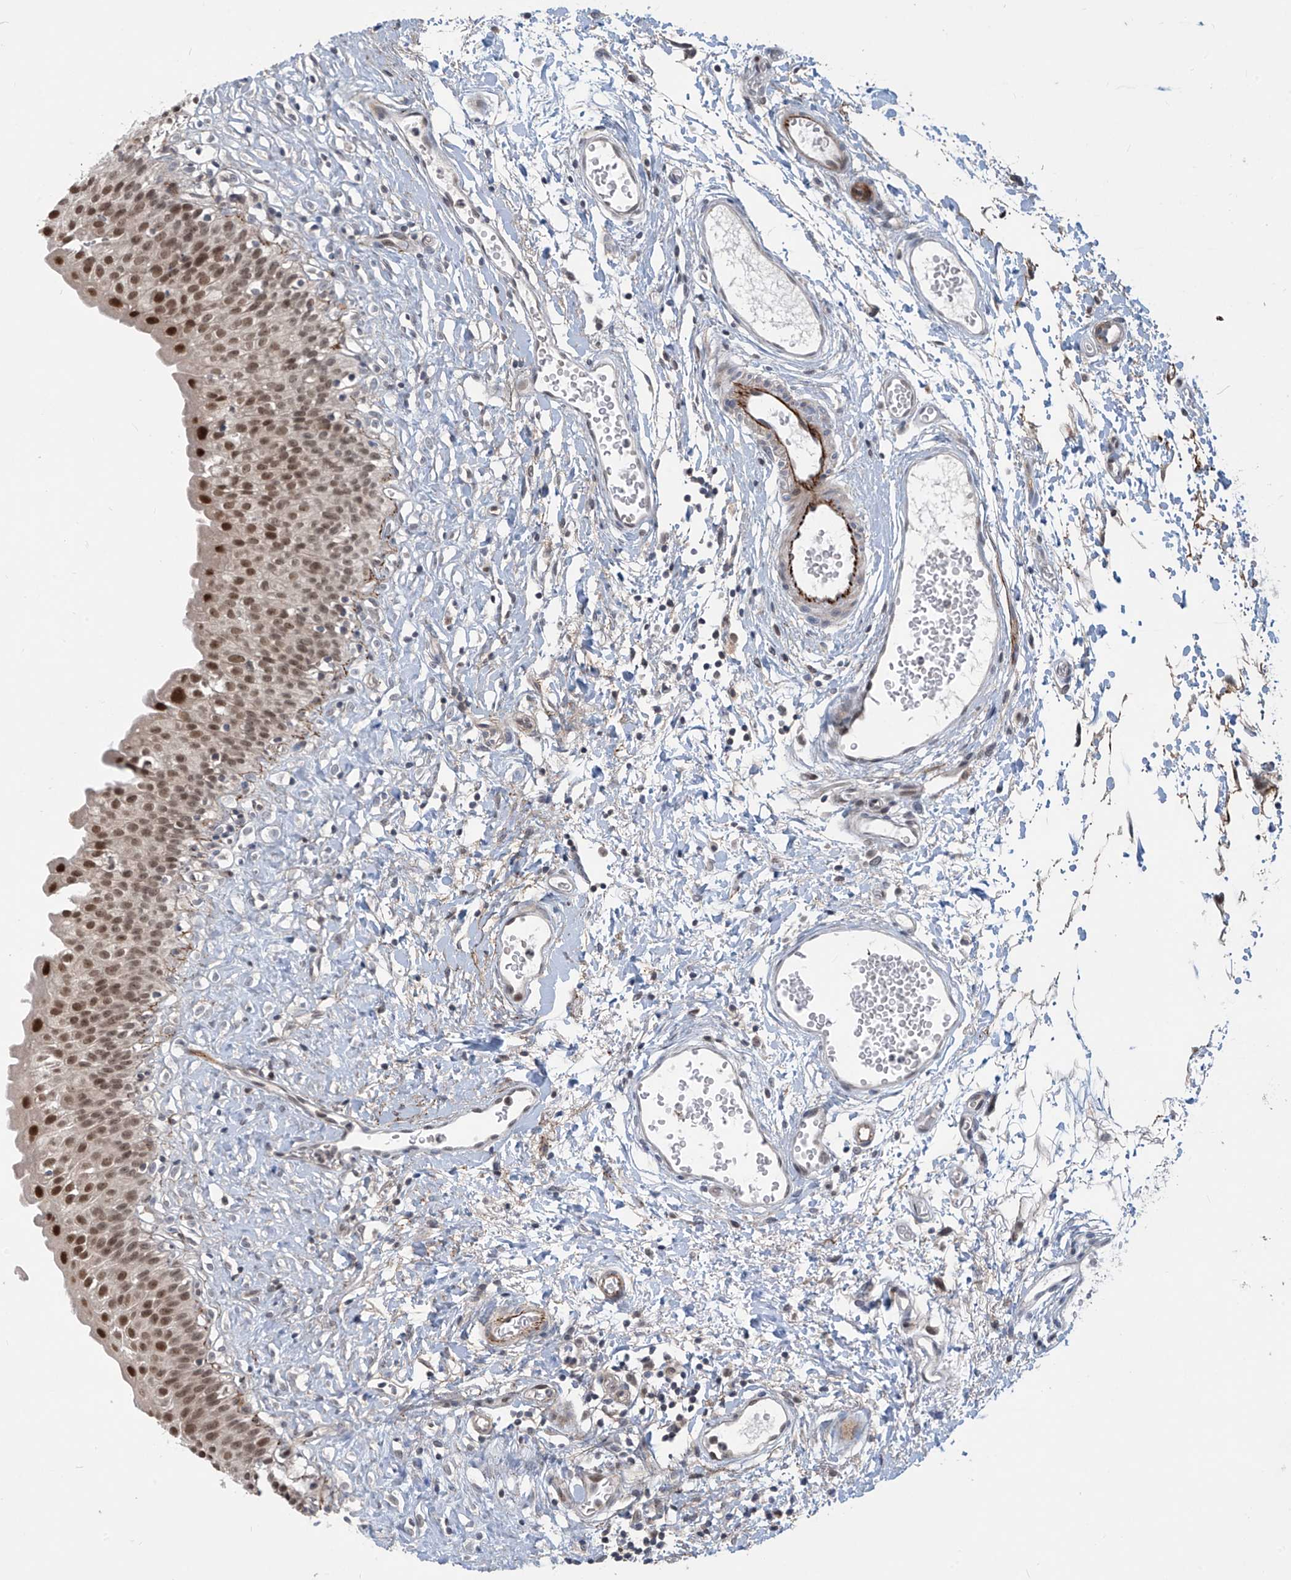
{"staining": {"intensity": "moderate", "quantity": ">75%", "location": "nuclear"}, "tissue": "urinary bladder", "cell_type": "Urothelial cells", "image_type": "normal", "snomed": [{"axis": "morphology", "description": "Normal tissue, NOS"}, {"axis": "topography", "description": "Urinary bladder"}], "caption": "IHC histopathology image of unremarkable urinary bladder: urinary bladder stained using immunohistochemistry (IHC) exhibits medium levels of moderate protein expression localized specifically in the nuclear of urothelial cells, appearing as a nuclear brown color.", "gene": "LAGE3", "patient": {"sex": "male", "age": 51}}